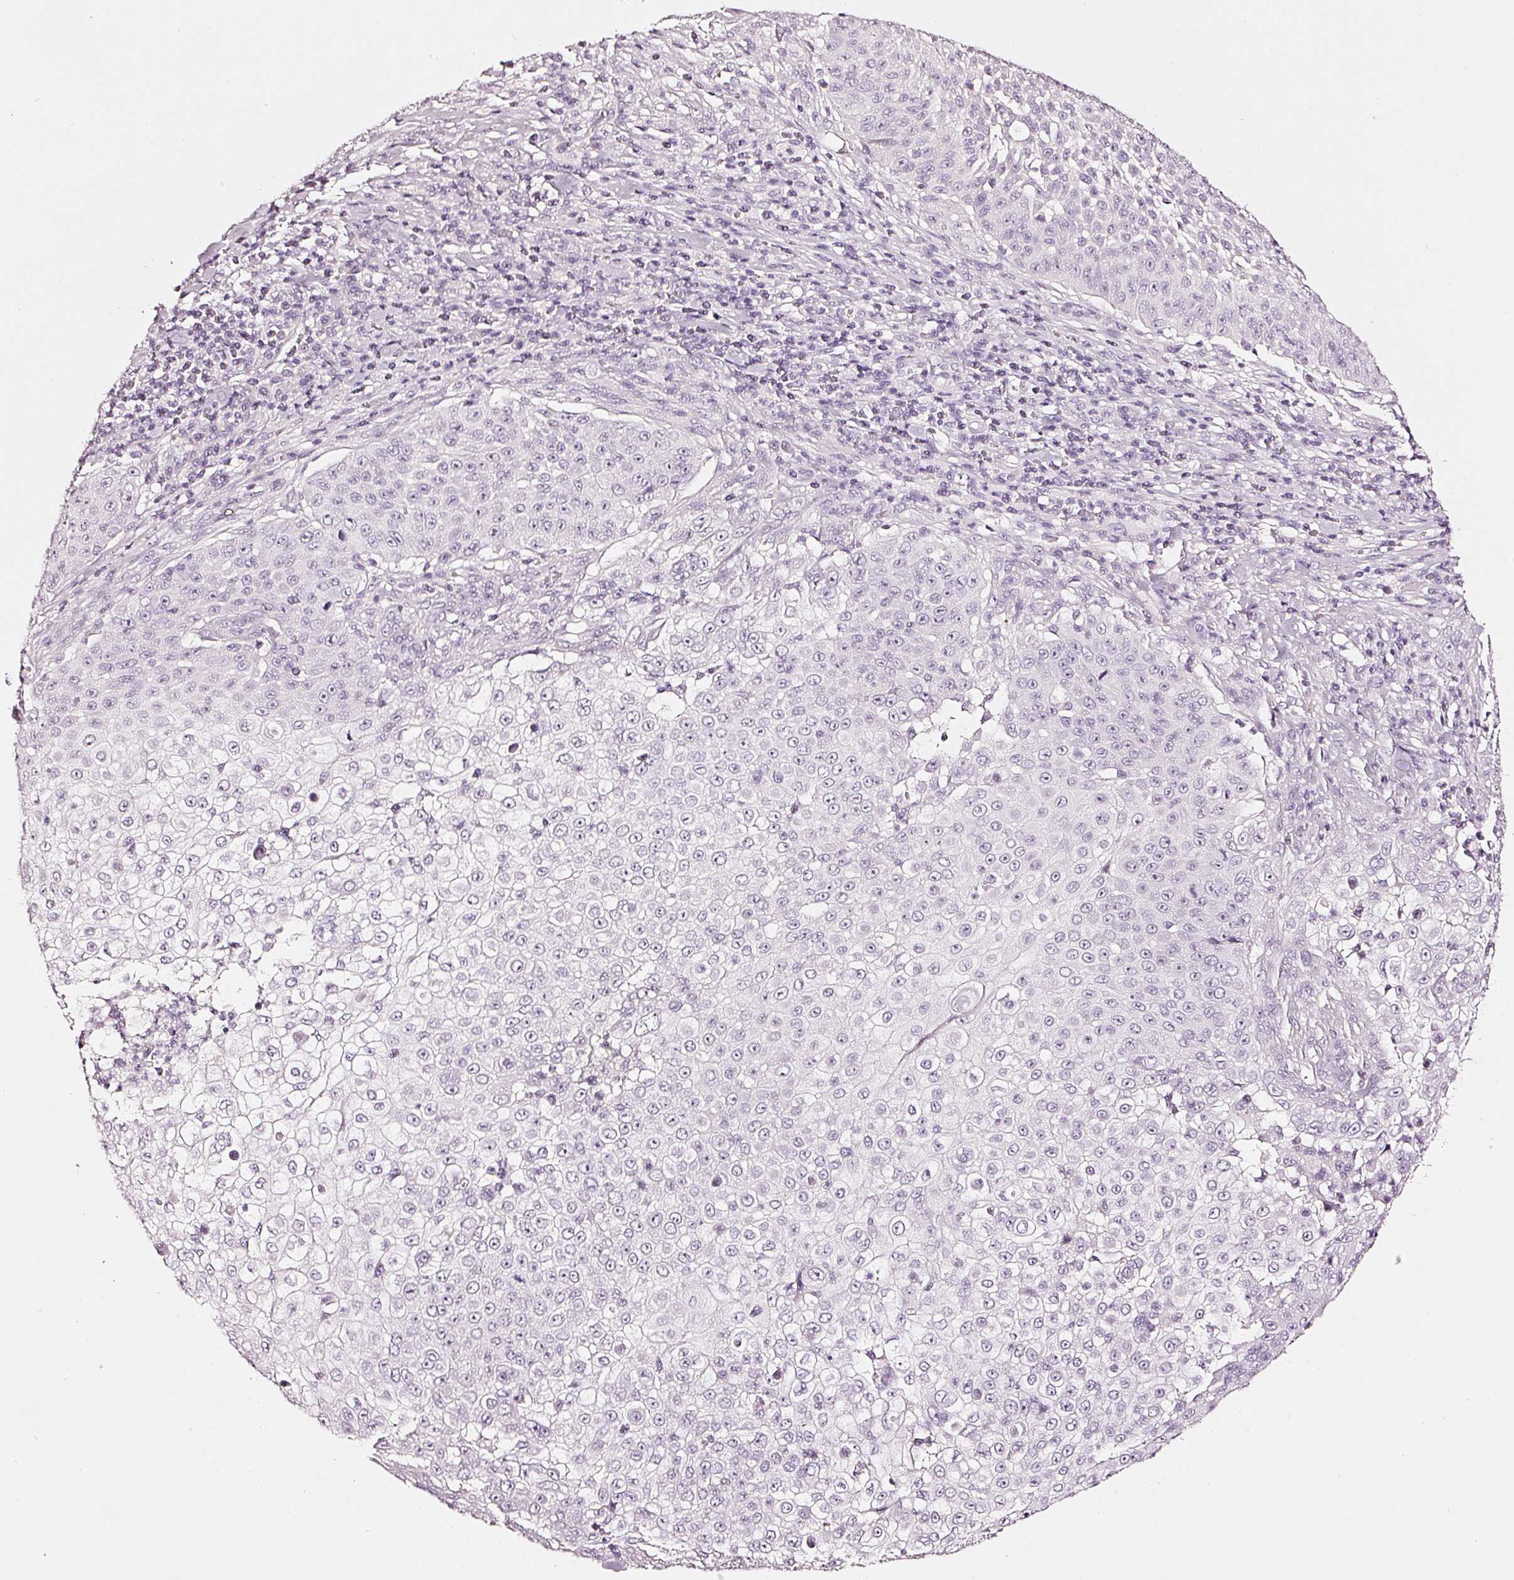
{"staining": {"intensity": "negative", "quantity": "none", "location": "none"}, "tissue": "skin cancer", "cell_type": "Tumor cells", "image_type": "cancer", "snomed": [{"axis": "morphology", "description": "Squamous cell carcinoma, NOS"}, {"axis": "topography", "description": "Skin"}], "caption": "Tumor cells are negative for brown protein staining in skin squamous cell carcinoma. Nuclei are stained in blue.", "gene": "CNP", "patient": {"sex": "male", "age": 24}}